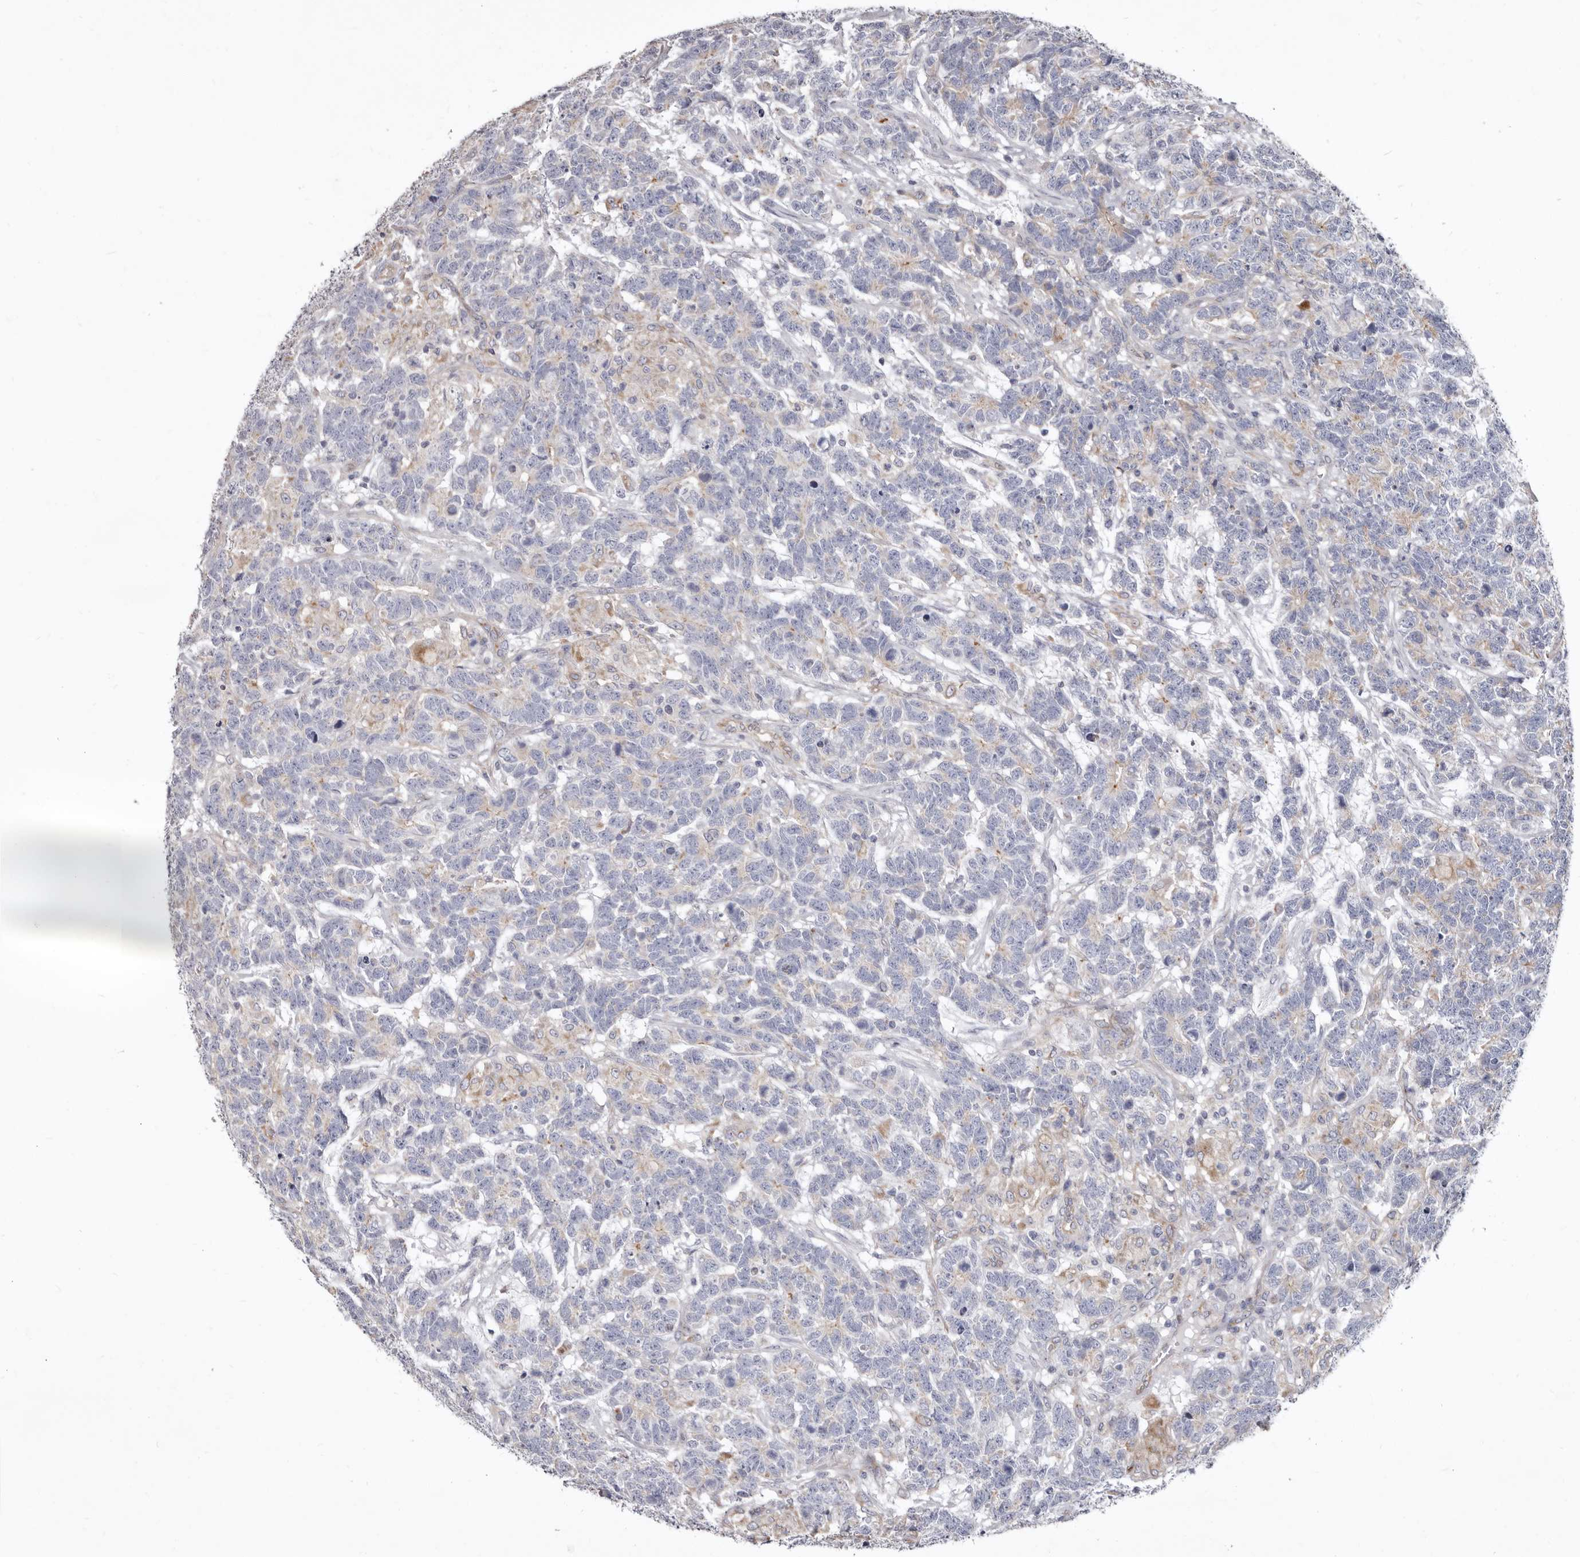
{"staining": {"intensity": "weak", "quantity": "25%-75%", "location": "cytoplasmic/membranous"}, "tissue": "testis cancer", "cell_type": "Tumor cells", "image_type": "cancer", "snomed": [{"axis": "morphology", "description": "Carcinoma, Embryonal, NOS"}, {"axis": "topography", "description": "Testis"}], "caption": "Protein staining of testis cancer (embryonal carcinoma) tissue reveals weak cytoplasmic/membranous staining in about 25%-75% of tumor cells. The protein of interest is stained brown, and the nuclei are stained in blue (DAB (3,3'-diaminobenzidine) IHC with brightfield microscopy, high magnification).", "gene": "FMO2", "patient": {"sex": "male", "age": 26}}